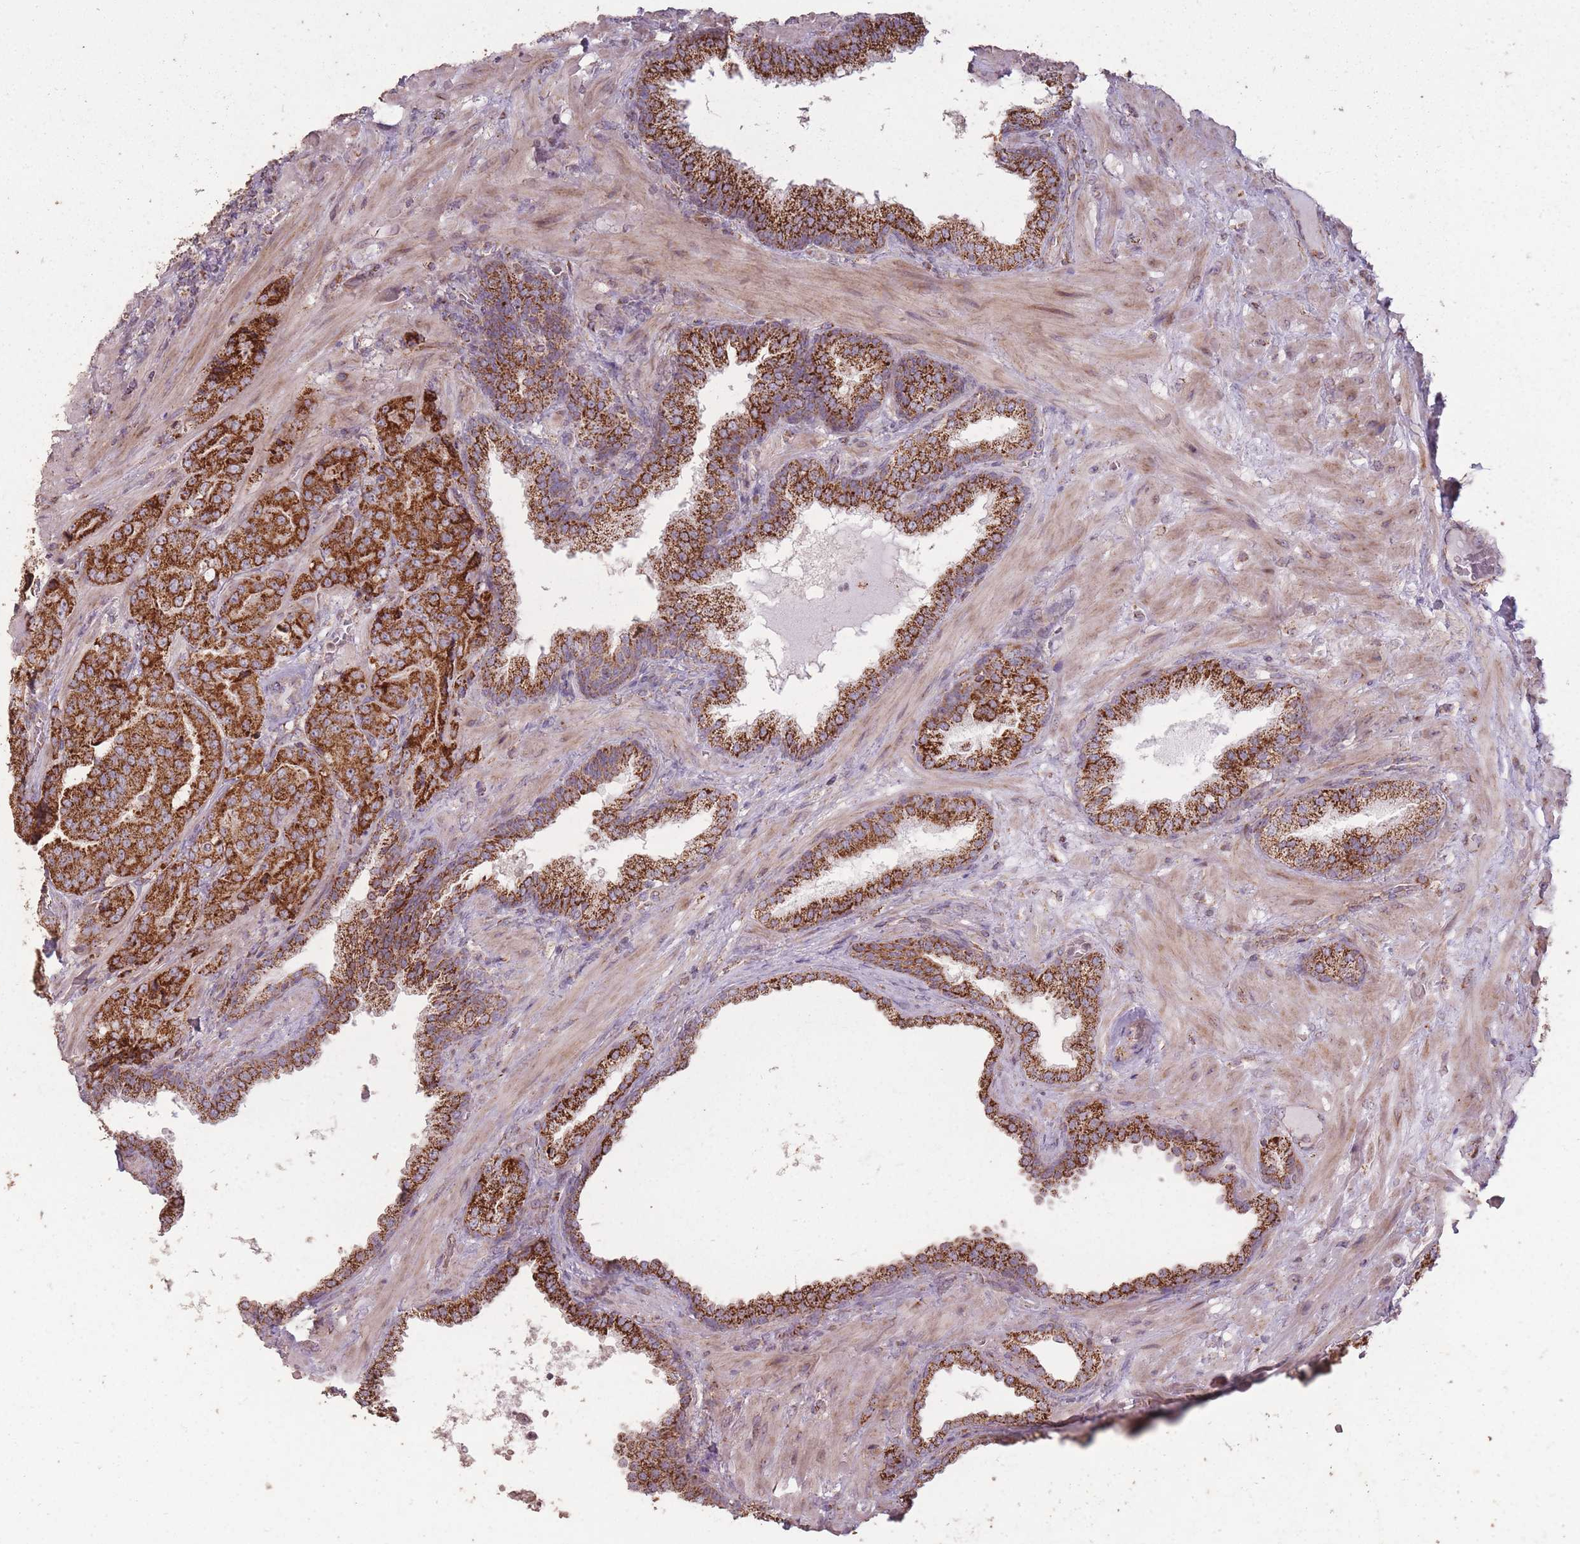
{"staining": {"intensity": "strong", "quantity": ">75%", "location": "cytoplasmic/membranous"}, "tissue": "prostate cancer", "cell_type": "Tumor cells", "image_type": "cancer", "snomed": [{"axis": "morphology", "description": "Adenocarcinoma, High grade"}, {"axis": "topography", "description": "Prostate"}], "caption": "Brown immunohistochemical staining in prostate cancer (adenocarcinoma (high-grade)) reveals strong cytoplasmic/membranous staining in about >75% of tumor cells. The staining is performed using DAB brown chromogen to label protein expression. The nuclei are counter-stained blue using hematoxylin.", "gene": "CNOT8", "patient": {"sex": "male", "age": 63}}